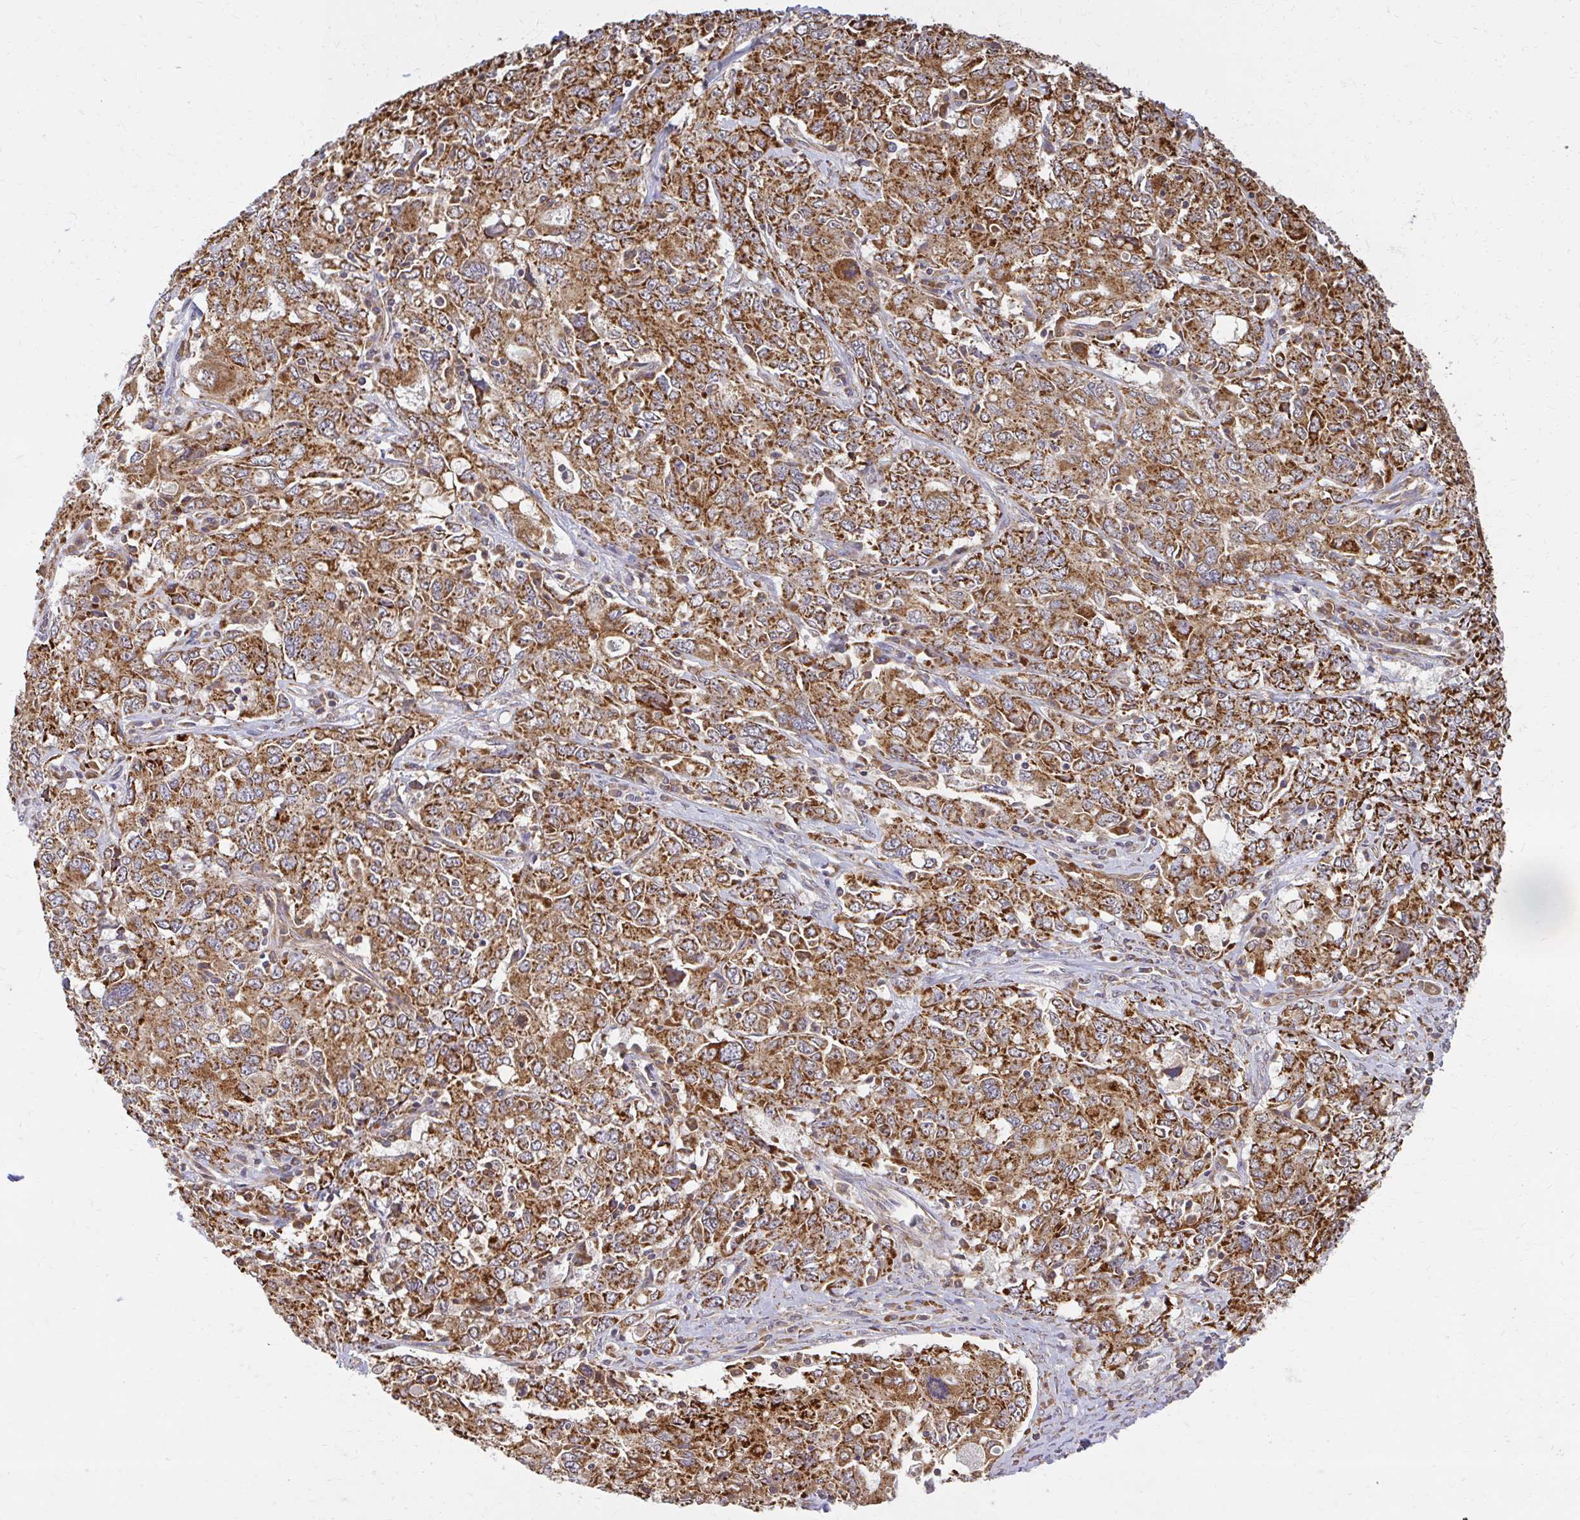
{"staining": {"intensity": "strong", "quantity": ">75%", "location": "cytoplasmic/membranous"}, "tissue": "ovarian cancer", "cell_type": "Tumor cells", "image_type": "cancer", "snomed": [{"axis": "morphology", "description": "Carcinoma, endometroid"}, {"axis": "topography", "description": "Ovary"}], "caption": "High-power microscopy captured an immunohistochemistry (IHC) histopathology image of ovarian endometroid carcinoma, revealing strong cytoplasmic/membranous positivity in approximately >75% of tumor cells.", "gene": "GNS", "patient": {"sex": "female", "age": 62}}